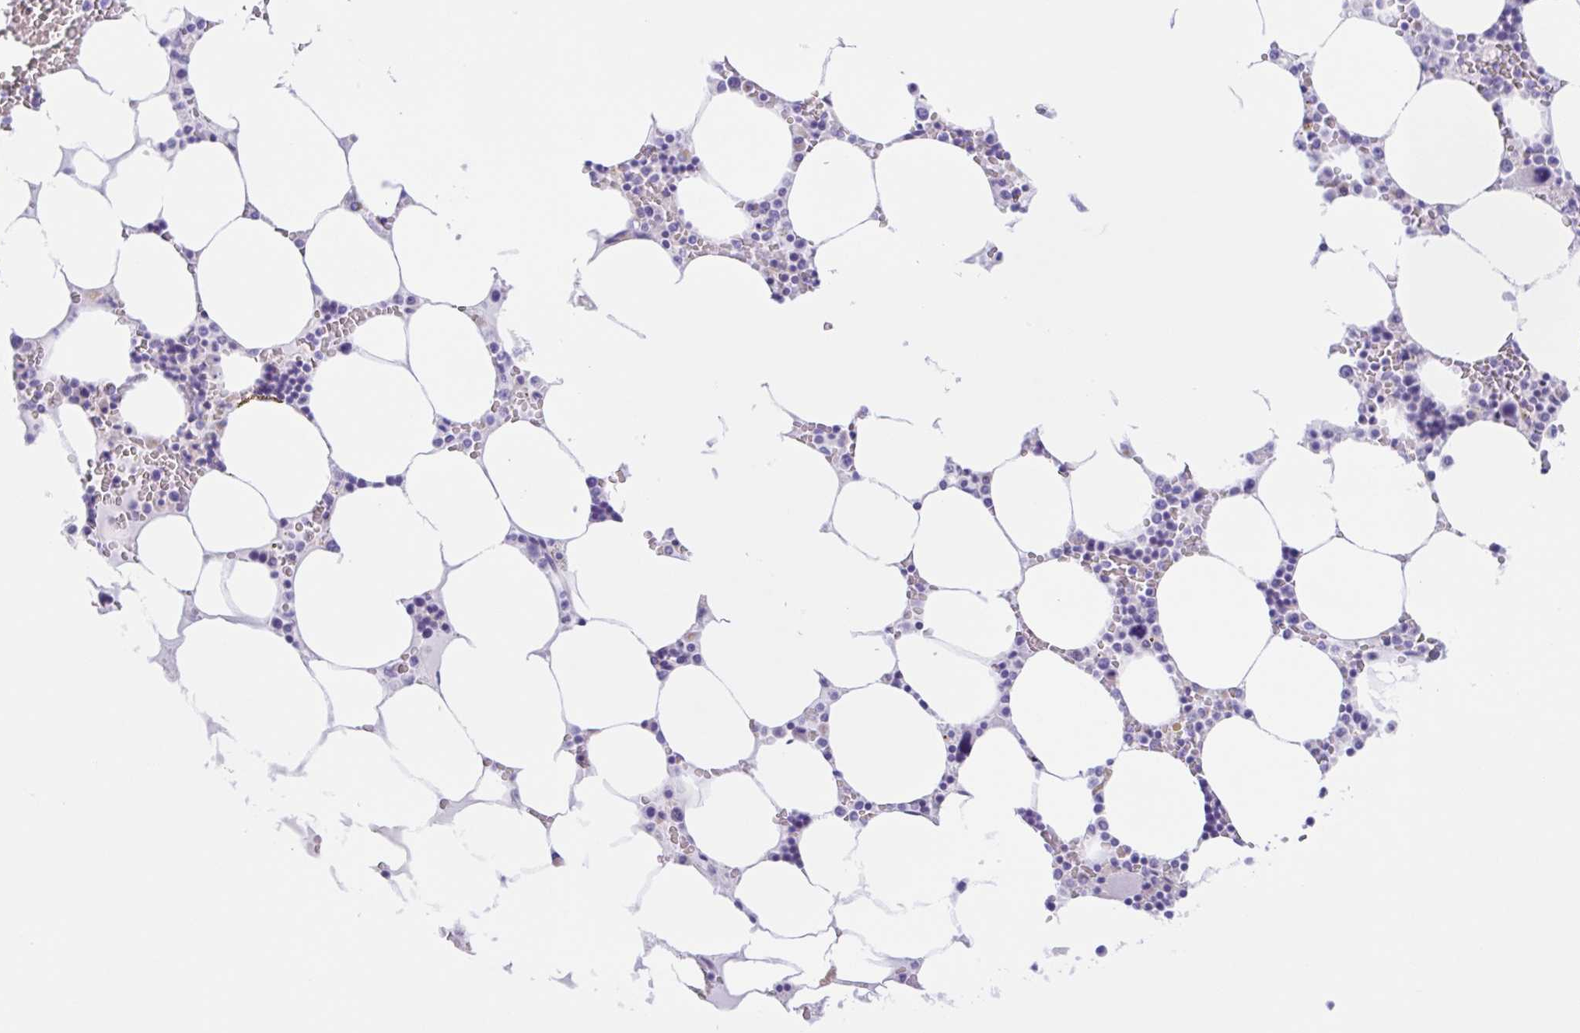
{"staining": {"intensity": "negative", "quantity": "none", "location": "none"}, "tissue": "bone marrow", "cell_type": "Hematopoietic cells", "image_type": "normal", "snomed": [{"axis": "morphology", "description": "Normal tissue, NOS"}, {"axis": "topography", "description": "Bone marrow"}], "caption": "There is no significant staining in hematopoietic cells of bone marrow. (DAB immunohistochemistry (IHC) visualized using brightfield microscopy, high magnification).", "gene": "SCG3", "patient": {"sex": "male", "age": 64}}